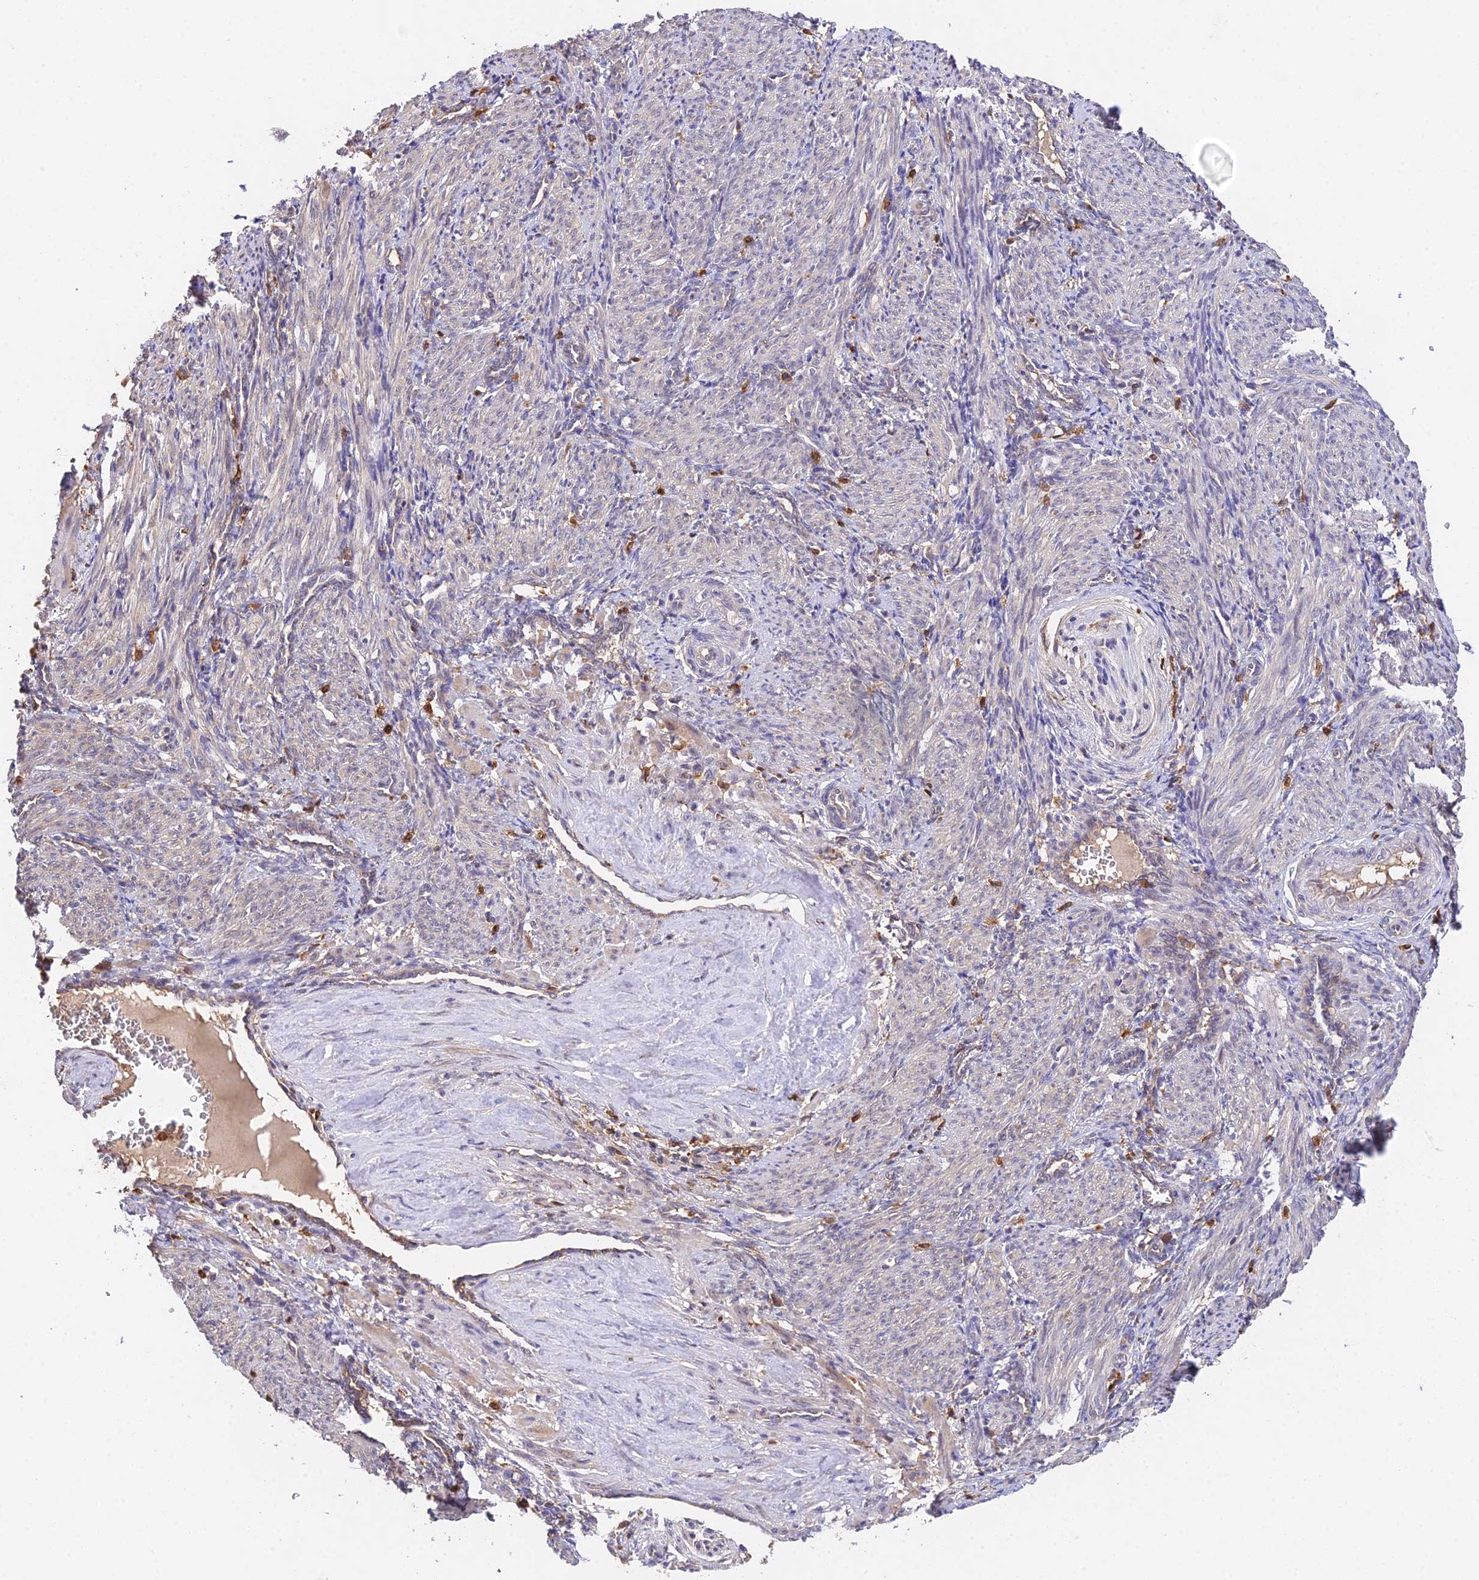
{"staining": {"intensity": "weak", "quantity": "<25%", "location": "cytoplasmic/membranous"}, "tissue": "smooth muscle", "cell_type": "Smooth muscle cells", "image_type": "normal", "snomed": [{"axis": "morphology", "description": "Normal tissue, NOS"}, {"axis": "topography", "description": "Endometrium"}], "caption": "Normal smooth muscle was stained to show a protein in brown. There is no significant positivity in smooth muscle cells. (IHC, brightfield microscopy, high magnification).", "gene": "FBP1", "patient": {"sex": "female", "age": 33}}